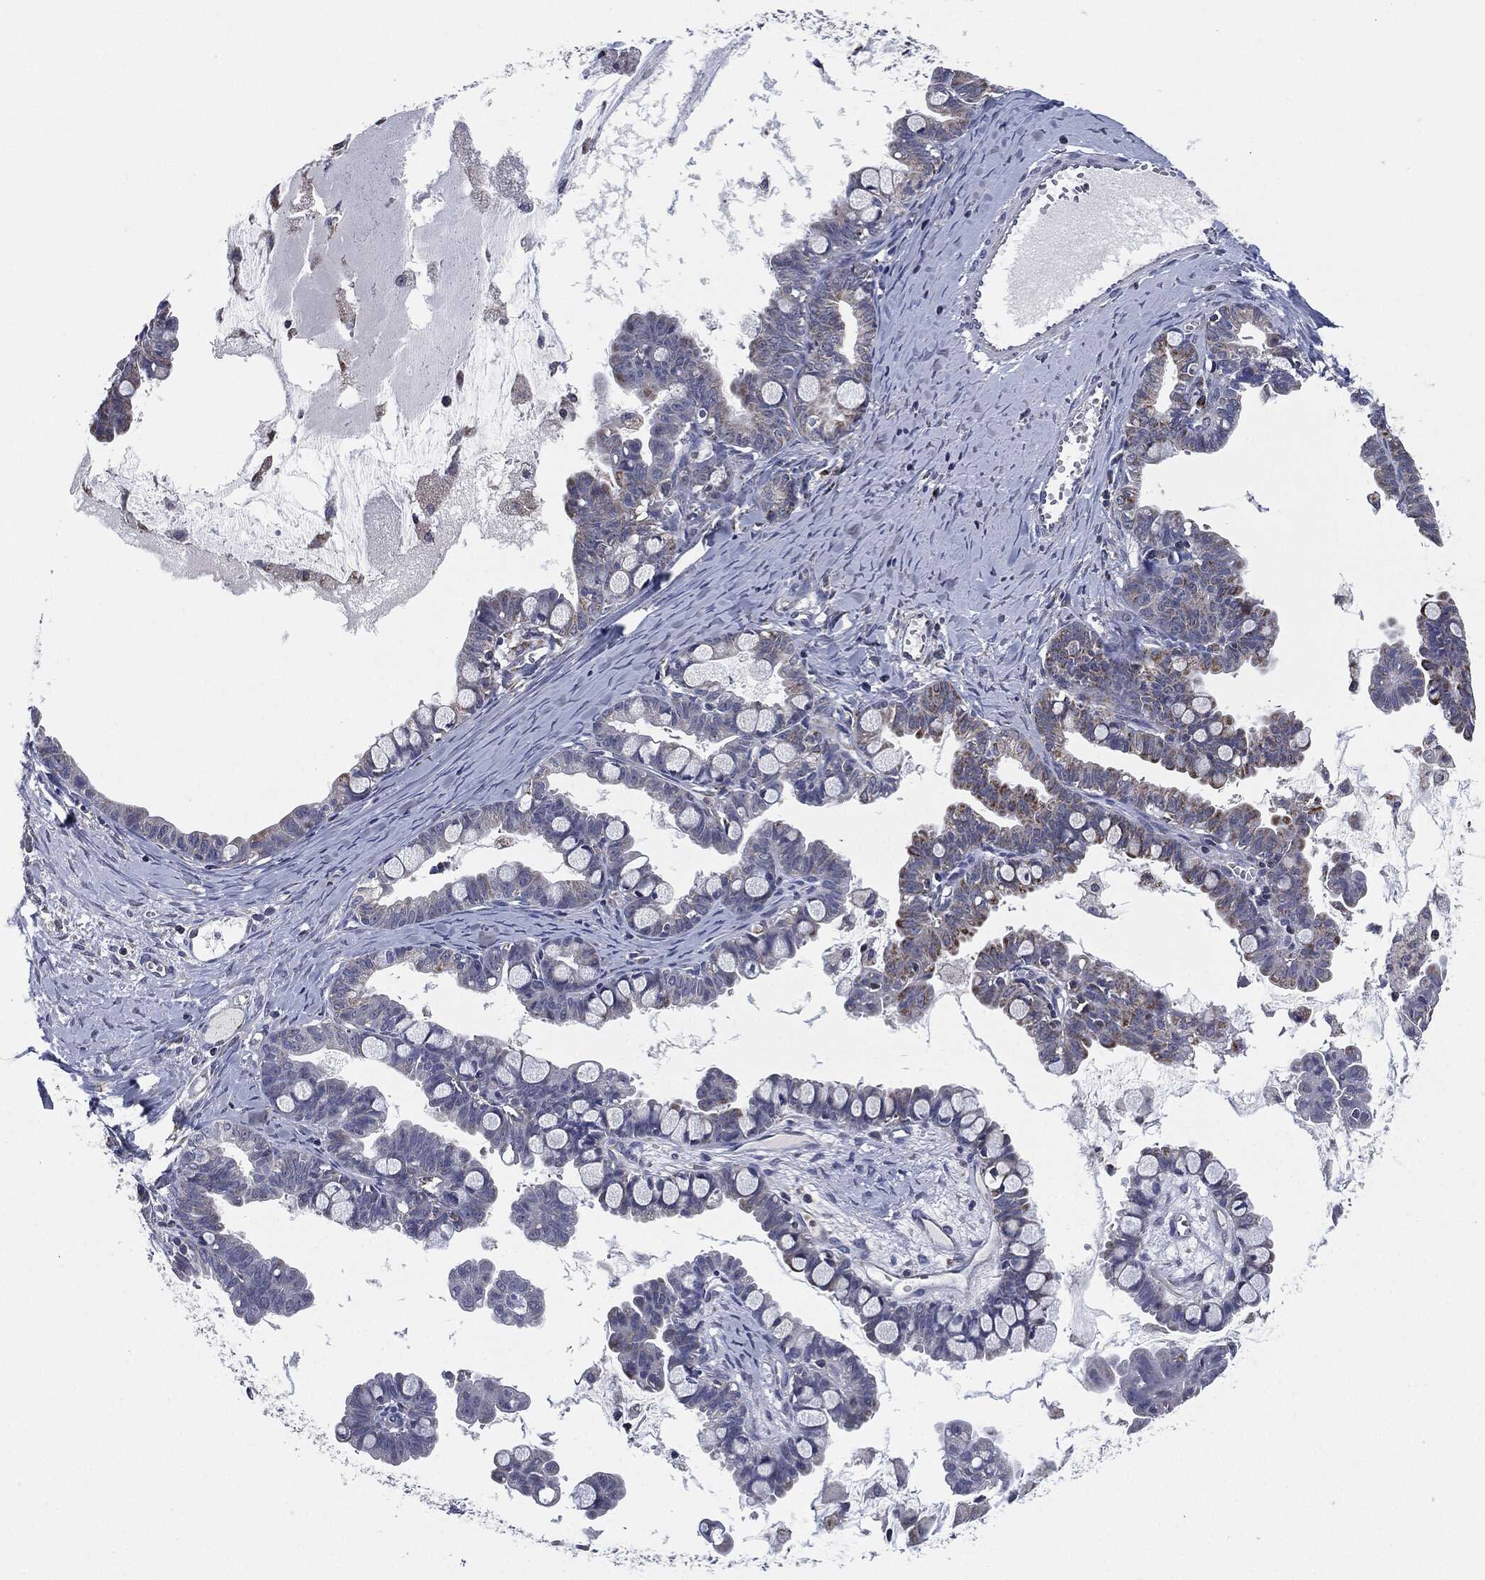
{"staining": {"intensity": "moderate", "quantity": "<25%", "location": "cytoplasmic/membranous"}, "tissue": "ovarian cancer", "cell_type": "Tumor cells", "image_type": "cancer", "snomed": [{"axis": "morphology", "description": "Cystadenocarcinoma, mucinous, NOS"}, {"axis": "topography", "description": "Ovary"}], "caption": "Ovarian cancer stained for a protein (brown) demonstrates moderate cytoplasmic/membranous positive expression in approximately <25% of tumor cells.", "gene": "NDUFV2", "patient": {"sex": "female", "age": 63}}